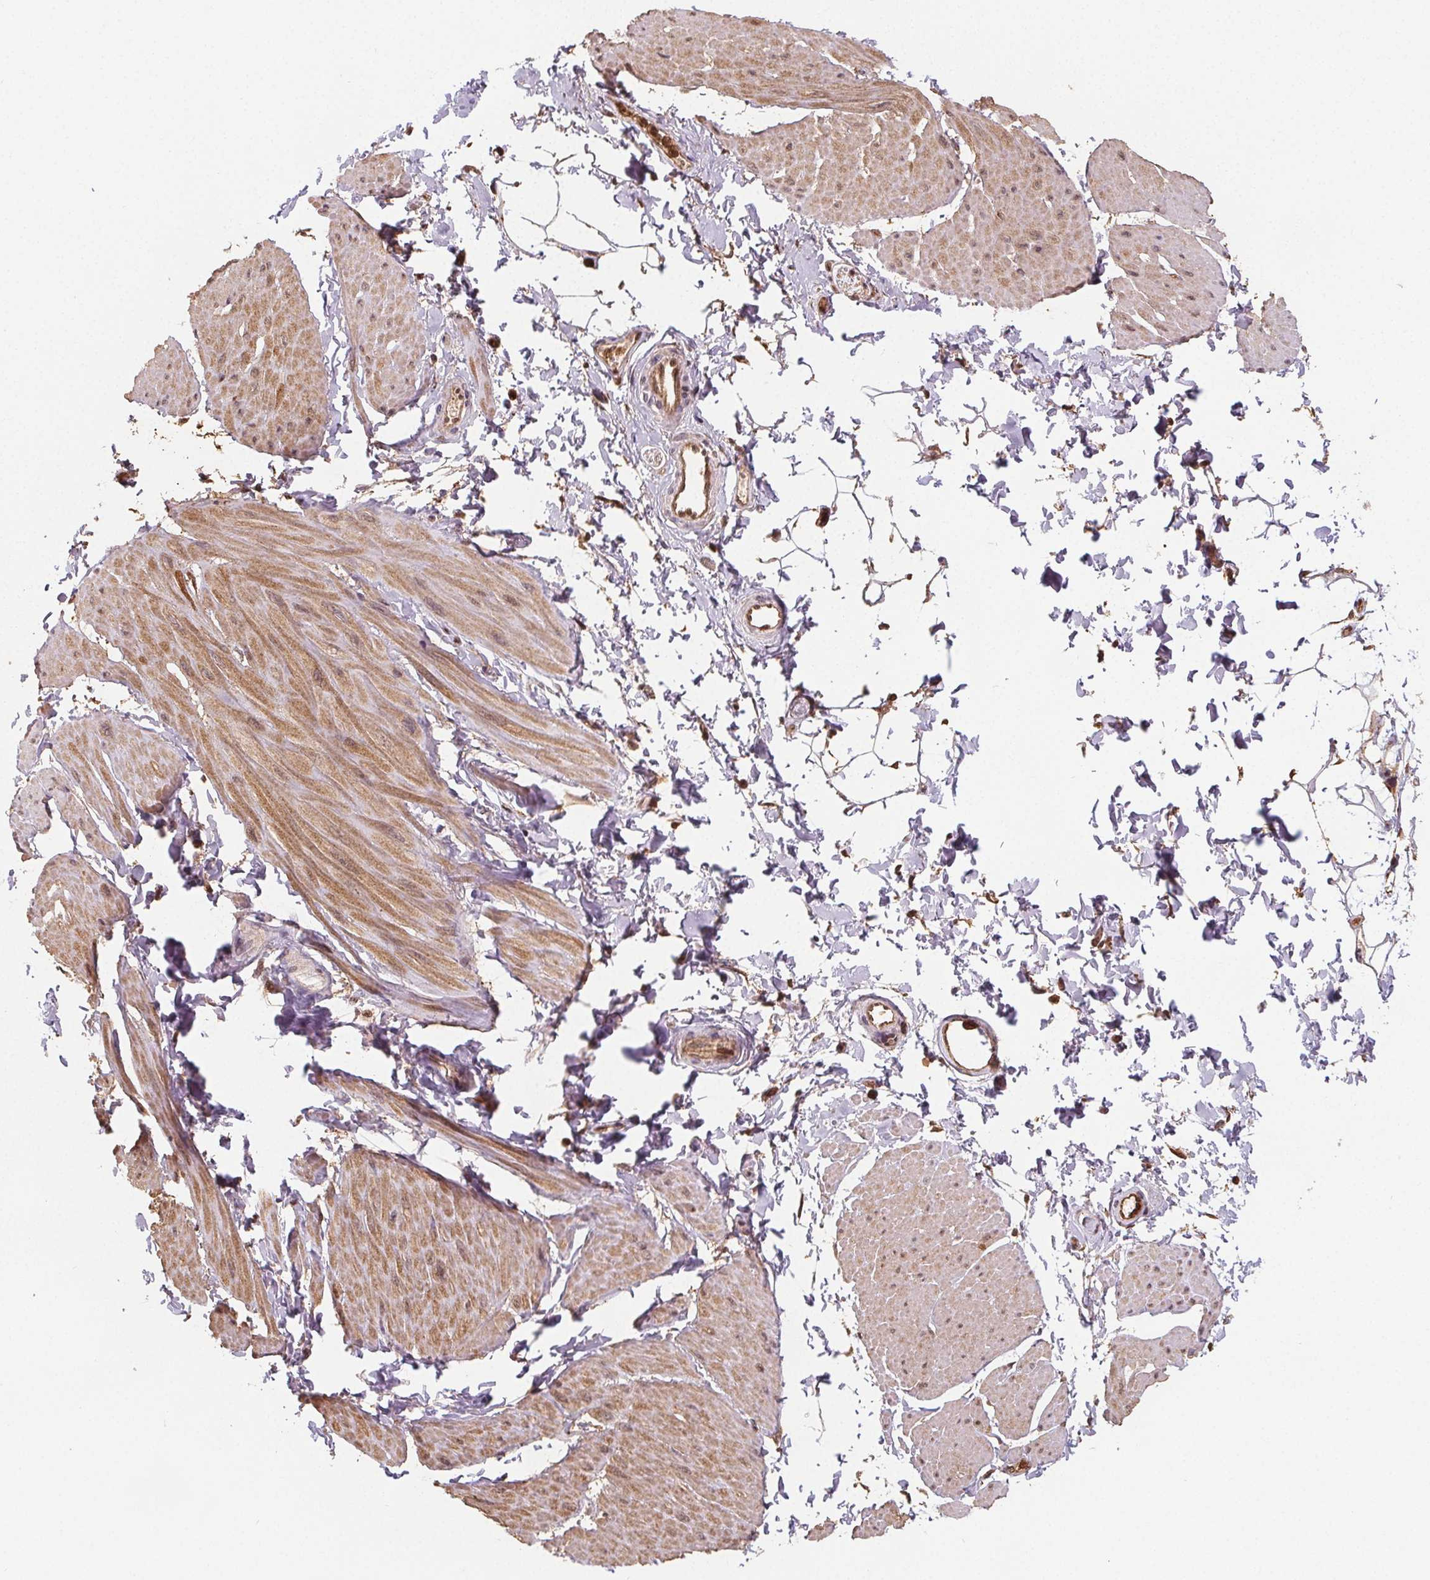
{"staining": {"intensity": "strong", "quantity": "<25%", "location": "nuclear"}, "tissue": "adipose tissue", "cell_type": "Adipocytes", "image_type": "normal", "snomed": [{"axis": "morphology", "description": "Normal tissue, NOS"}, {"axis": "topography", "description": "Smooth muscle"}, {"axis": "topography", "description": "Peripheral nerve tissue"}], "caption": "Benign adipose tissue reveals strong nuclear staining in approximately <25% of adipocytes The protein of interest is shown in brown color, while the nuclei are stained blue..", "gene": "ENO1", "patient": {"sex": "male", "age": 58}}